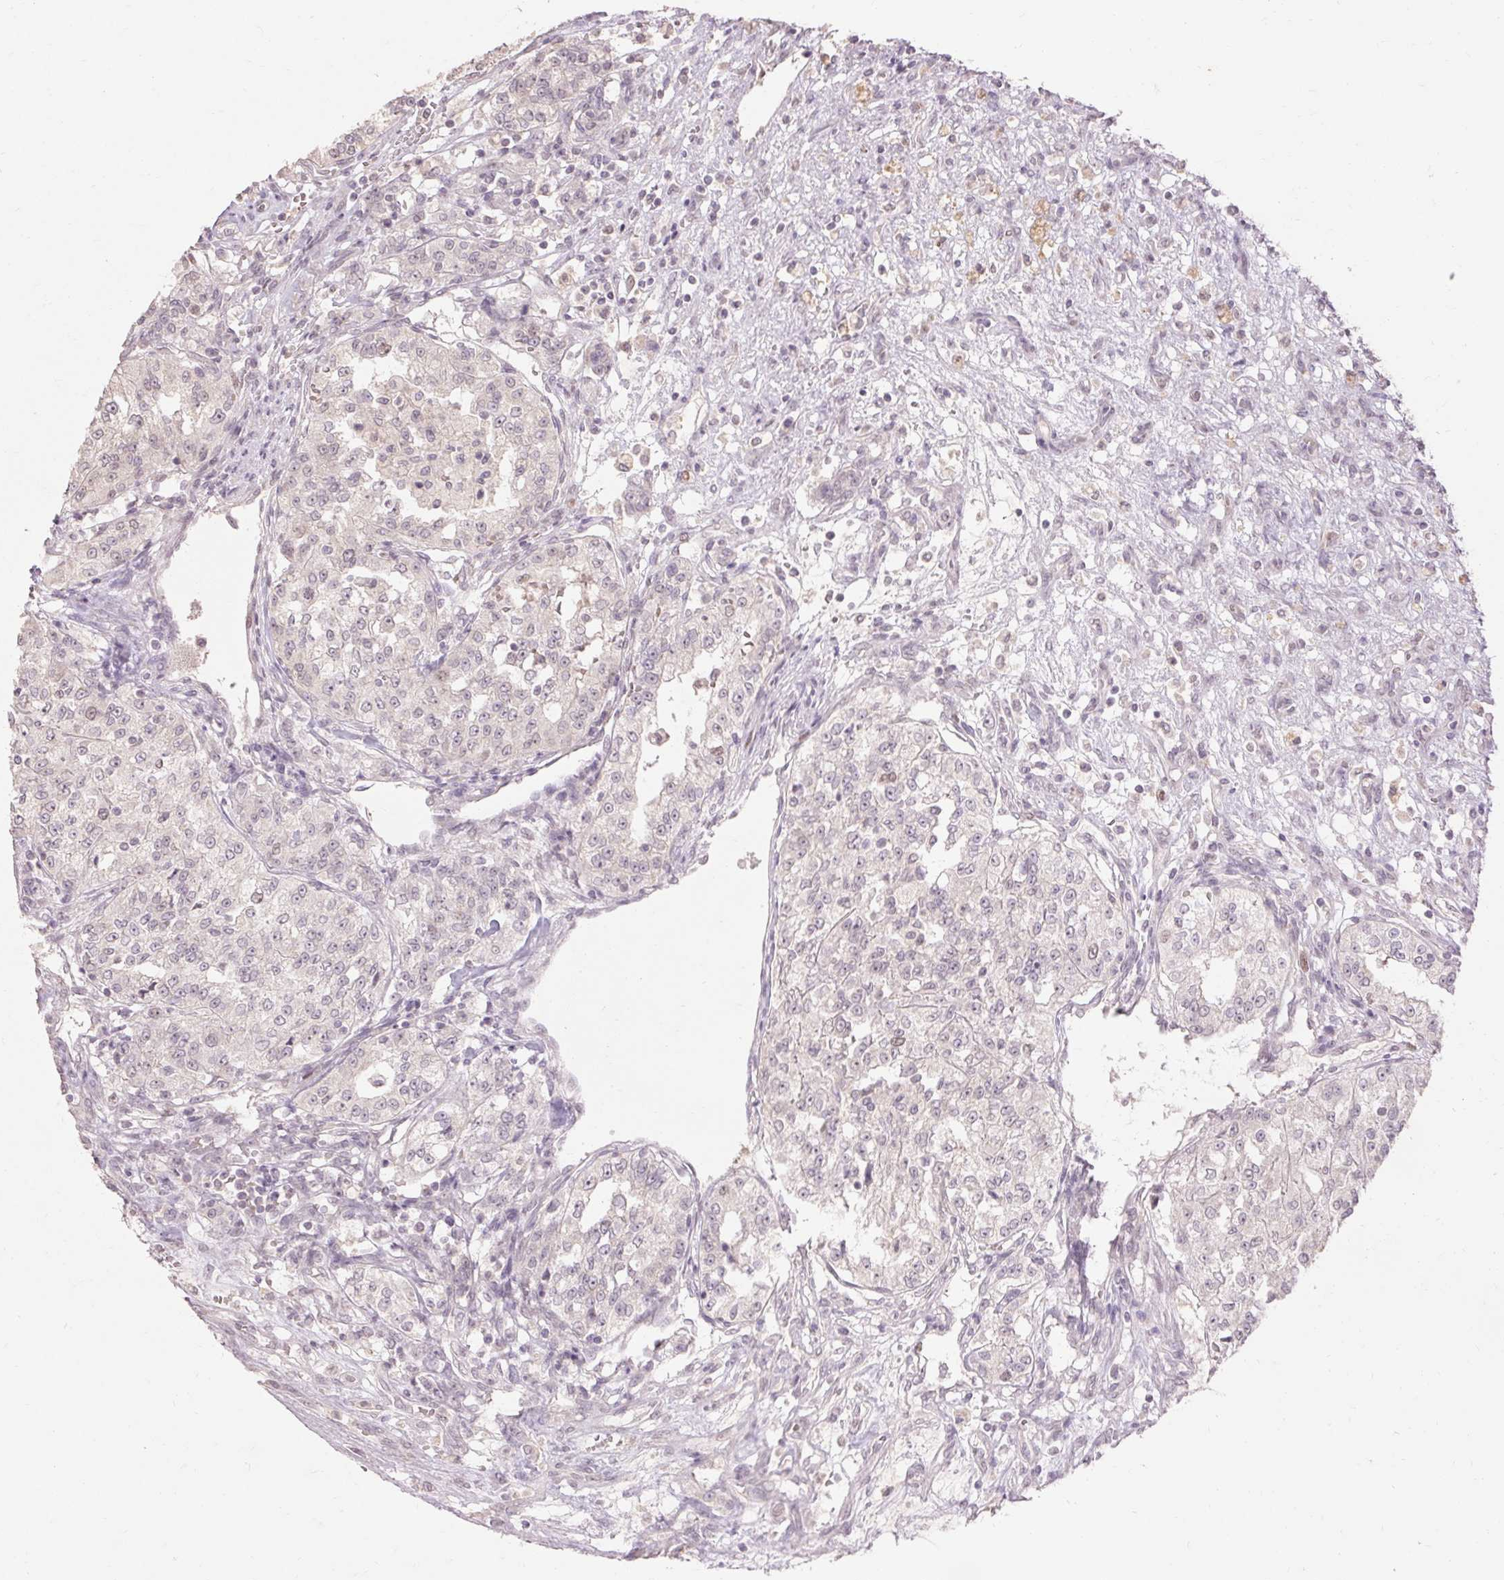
{"staining": {"intensity": "negative", "quantity": "none", "location": "none"}, "tissue": "renal cancer", "cell_type": "Tumor cells", "image_type": "cancer", "snomed": [{"axis": "morphology", "description": "Adenocarcinoma, NOS"}, {"axis": "topography", "description": "Kidney"}], "caption": "There is no significant staining in tumor cells of renal cancer (adenocarcinoma).", "gene": "SKP2", "patient": {"sex": "female", "age": 63}}